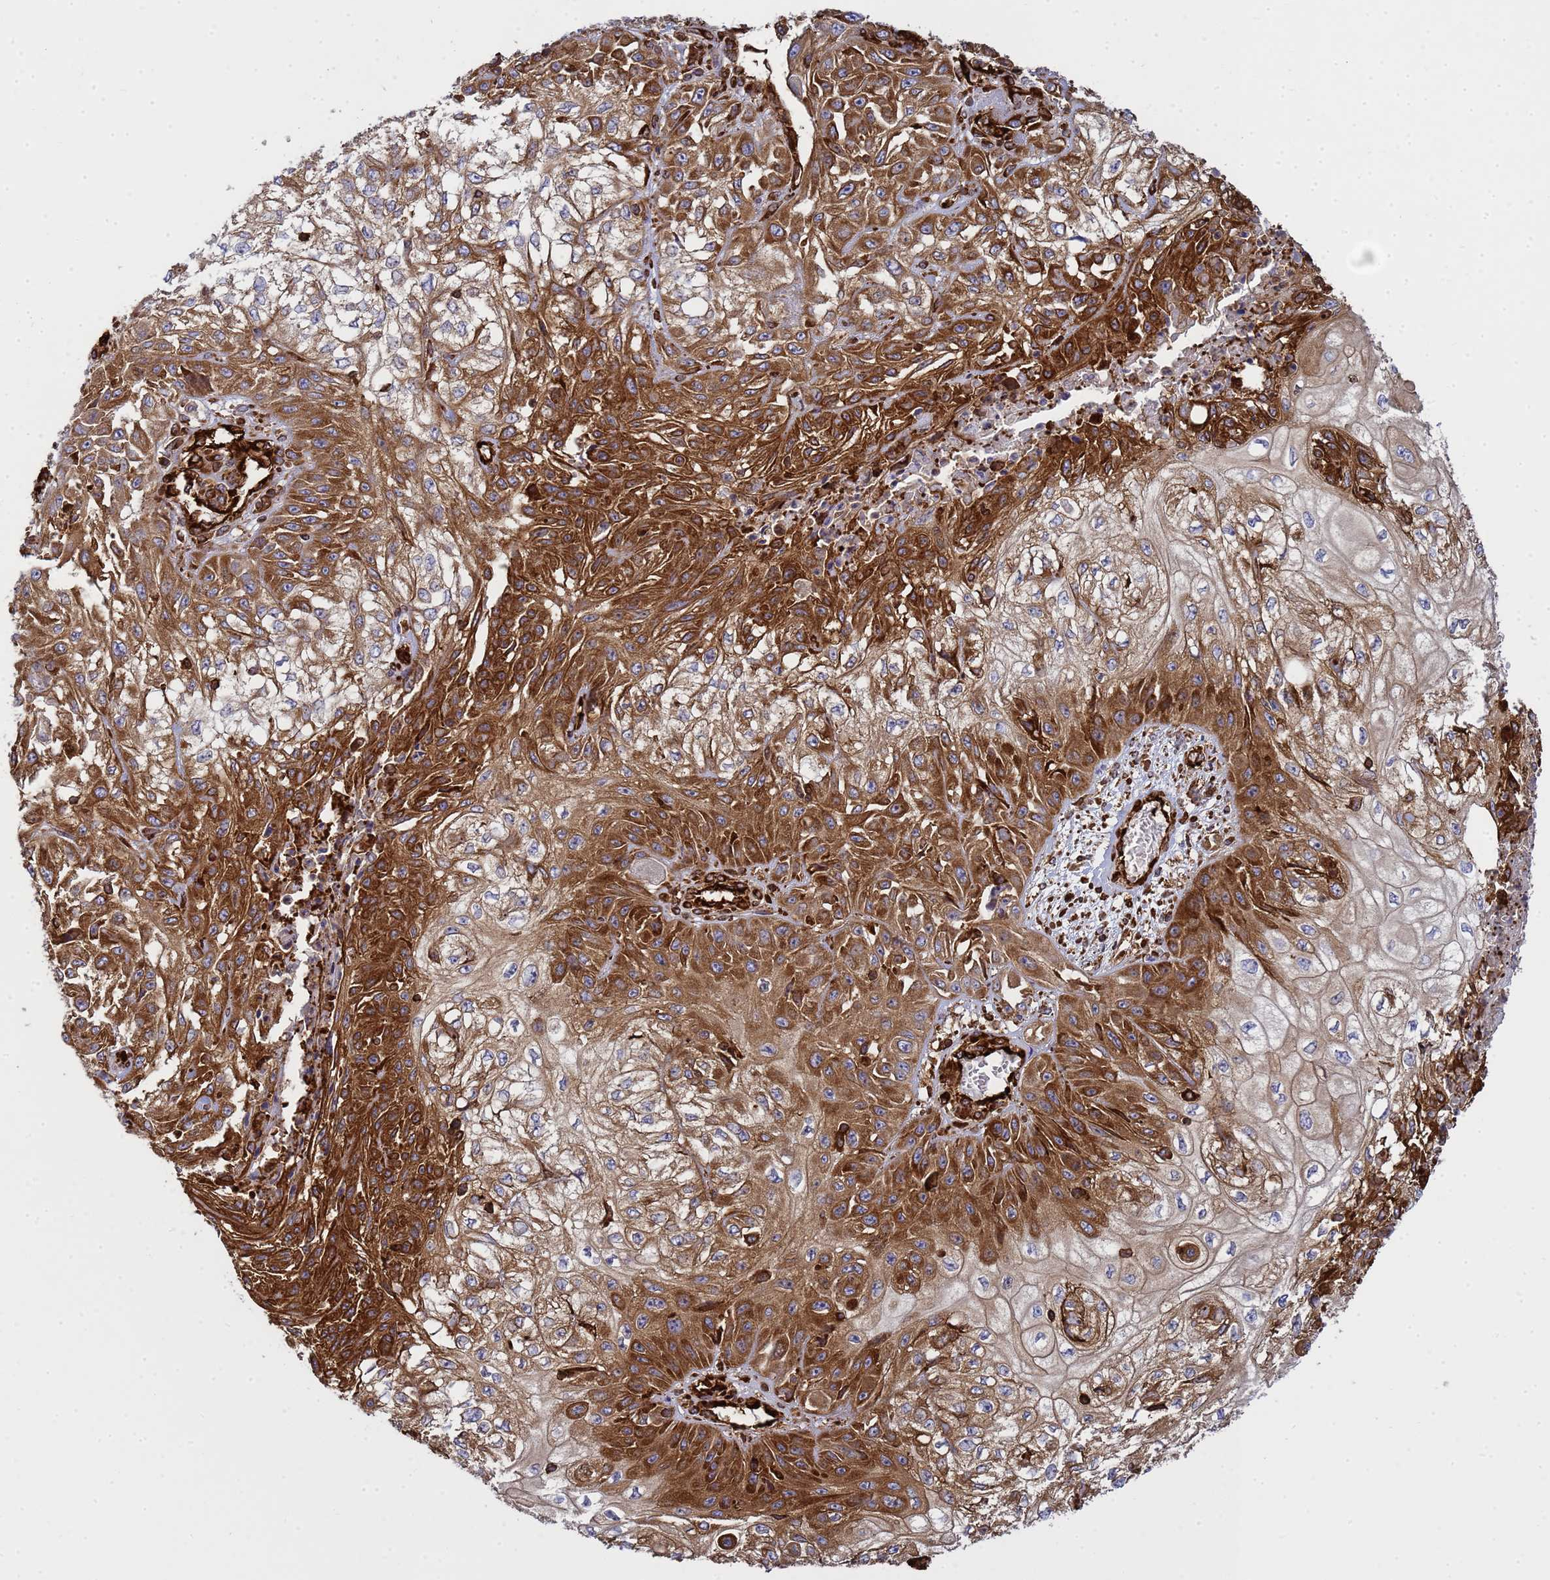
{"staining": {"intensity": "moderate", "quantity": "25%-75%", "location": "cytoplasmic/membranous"}, "tissue": "skin cancer", "cell_type": "Tumor cells", "image_type": "cancer", "snomed": [{"axis": "morphology", "description": "Squamous cell carcinoma, NOS"}, {"axis": "morphology", "description": "Squamous cell carcinoma, metastatic, NOS"}, {"axis": "topography", "description": "Skin"}, {"axis": "topography", "description": "Lymph node"}], "caption": "Protein analysis of skin cancer tissue displays moderate cytoplasmic/membranous positivity in approximately 25%-75% of tumor cells. (Brightfield microscopy of DAB IHC at high magnification).", "gene": "ZBTB8OS", "patient": {"sex": "male", "age": 75}}